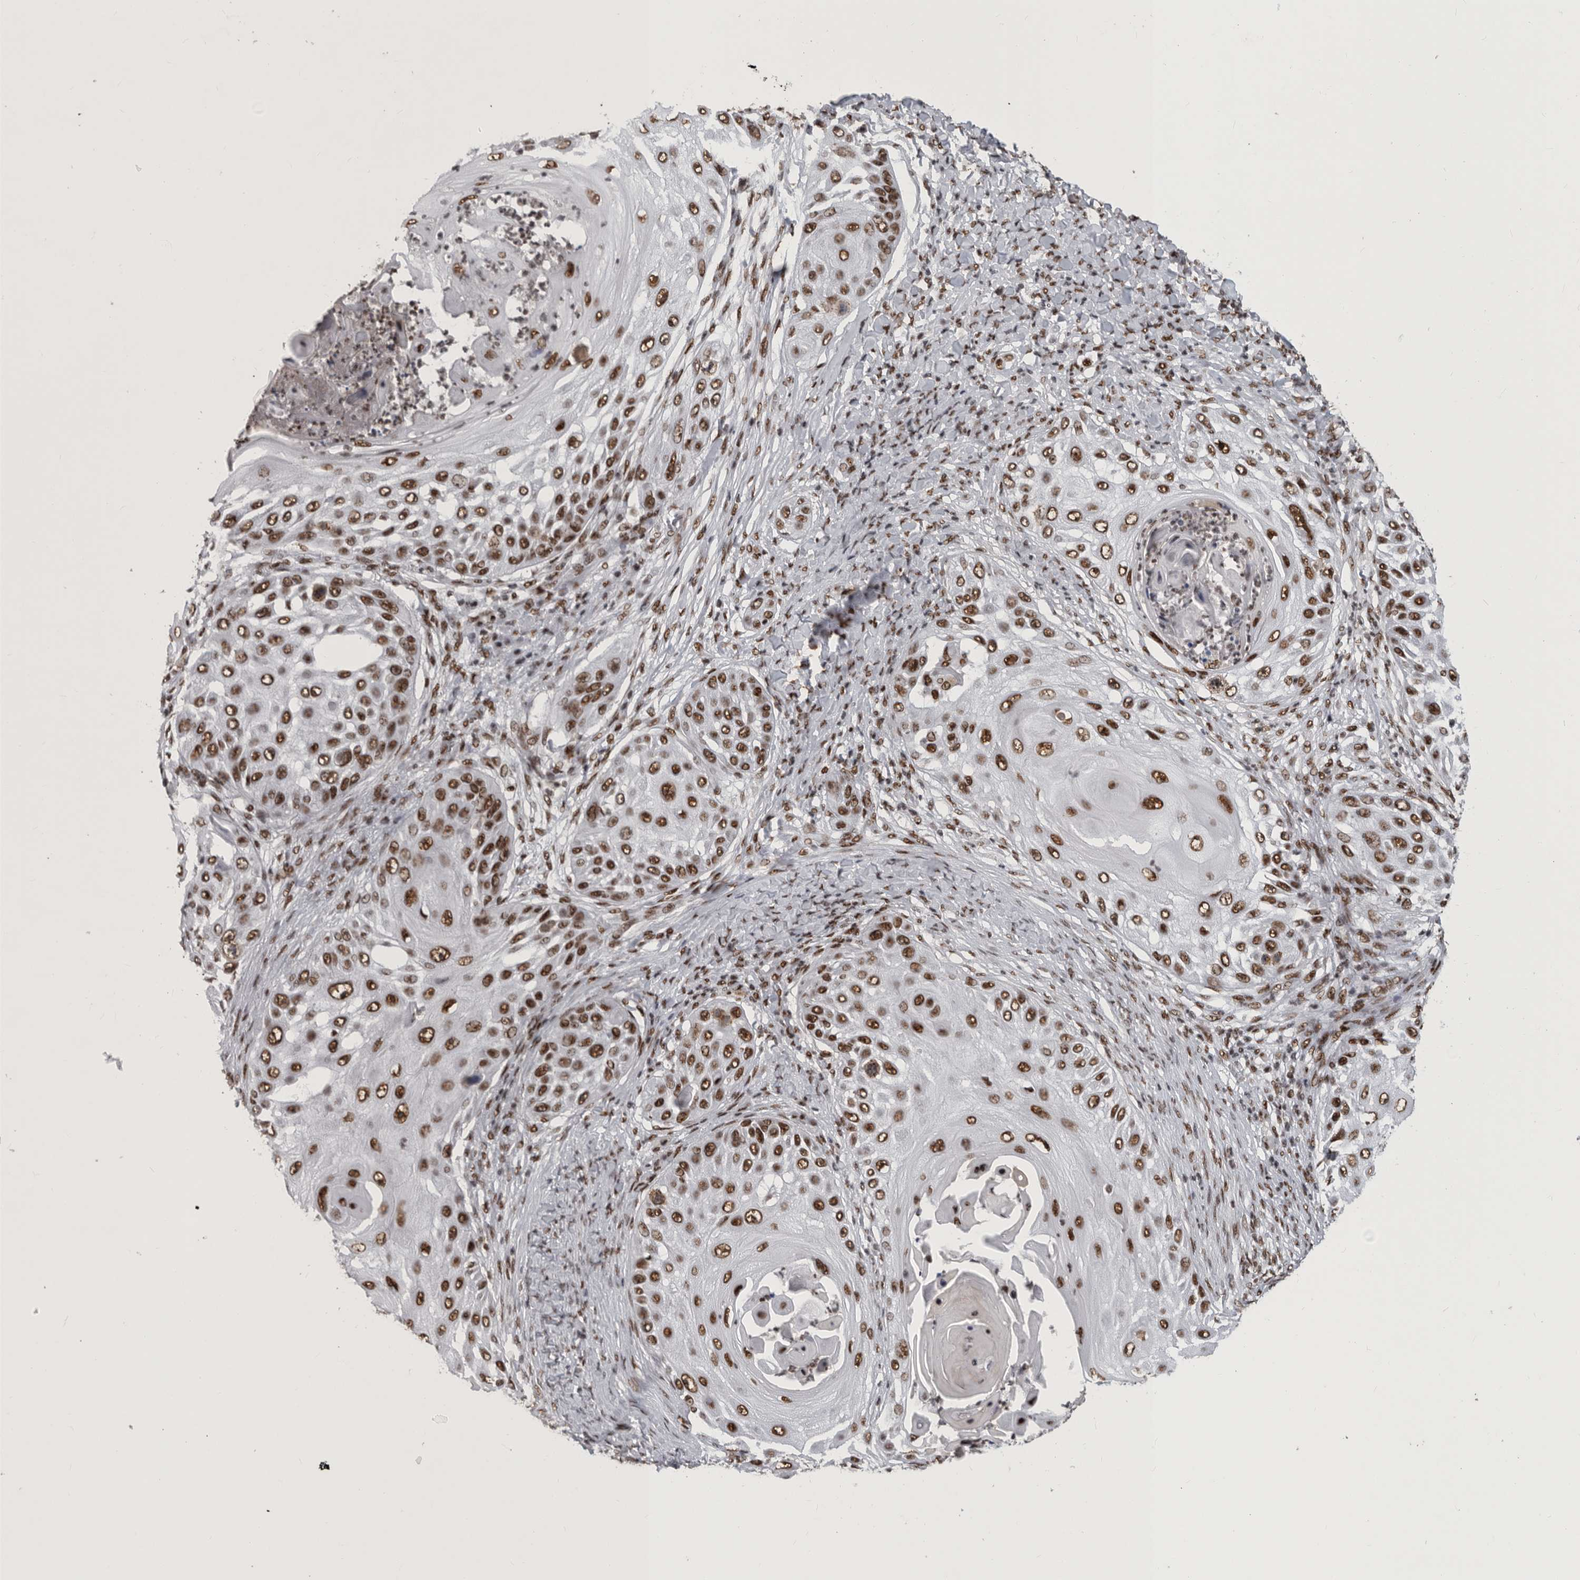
{"staining": {"intensity": "strong", "quantity": ">75%", "location": "nuclear"}, "tissue": "skin cancer", "cell_type": "Tumor cells", "image_type": "cancer", "snomed": [{"axis": "morphology", "description": "Squamous cell carcinoma, NOS"}, {"axis": "topography", "description": "Skin"}], "caption": "Immunohistochemistry (IHC) of human squamous cell carcinoma (skin) demonstrates high levels of strong nuclear staining in approximately >75% of tumor cells. The staining is performed using DAB brown chromogen to label protein expression. The nuclei are counter-stained blue using hematoxylin.", "gene": "BCLAF1", "patient": {"sex": "female", "age": 44}}